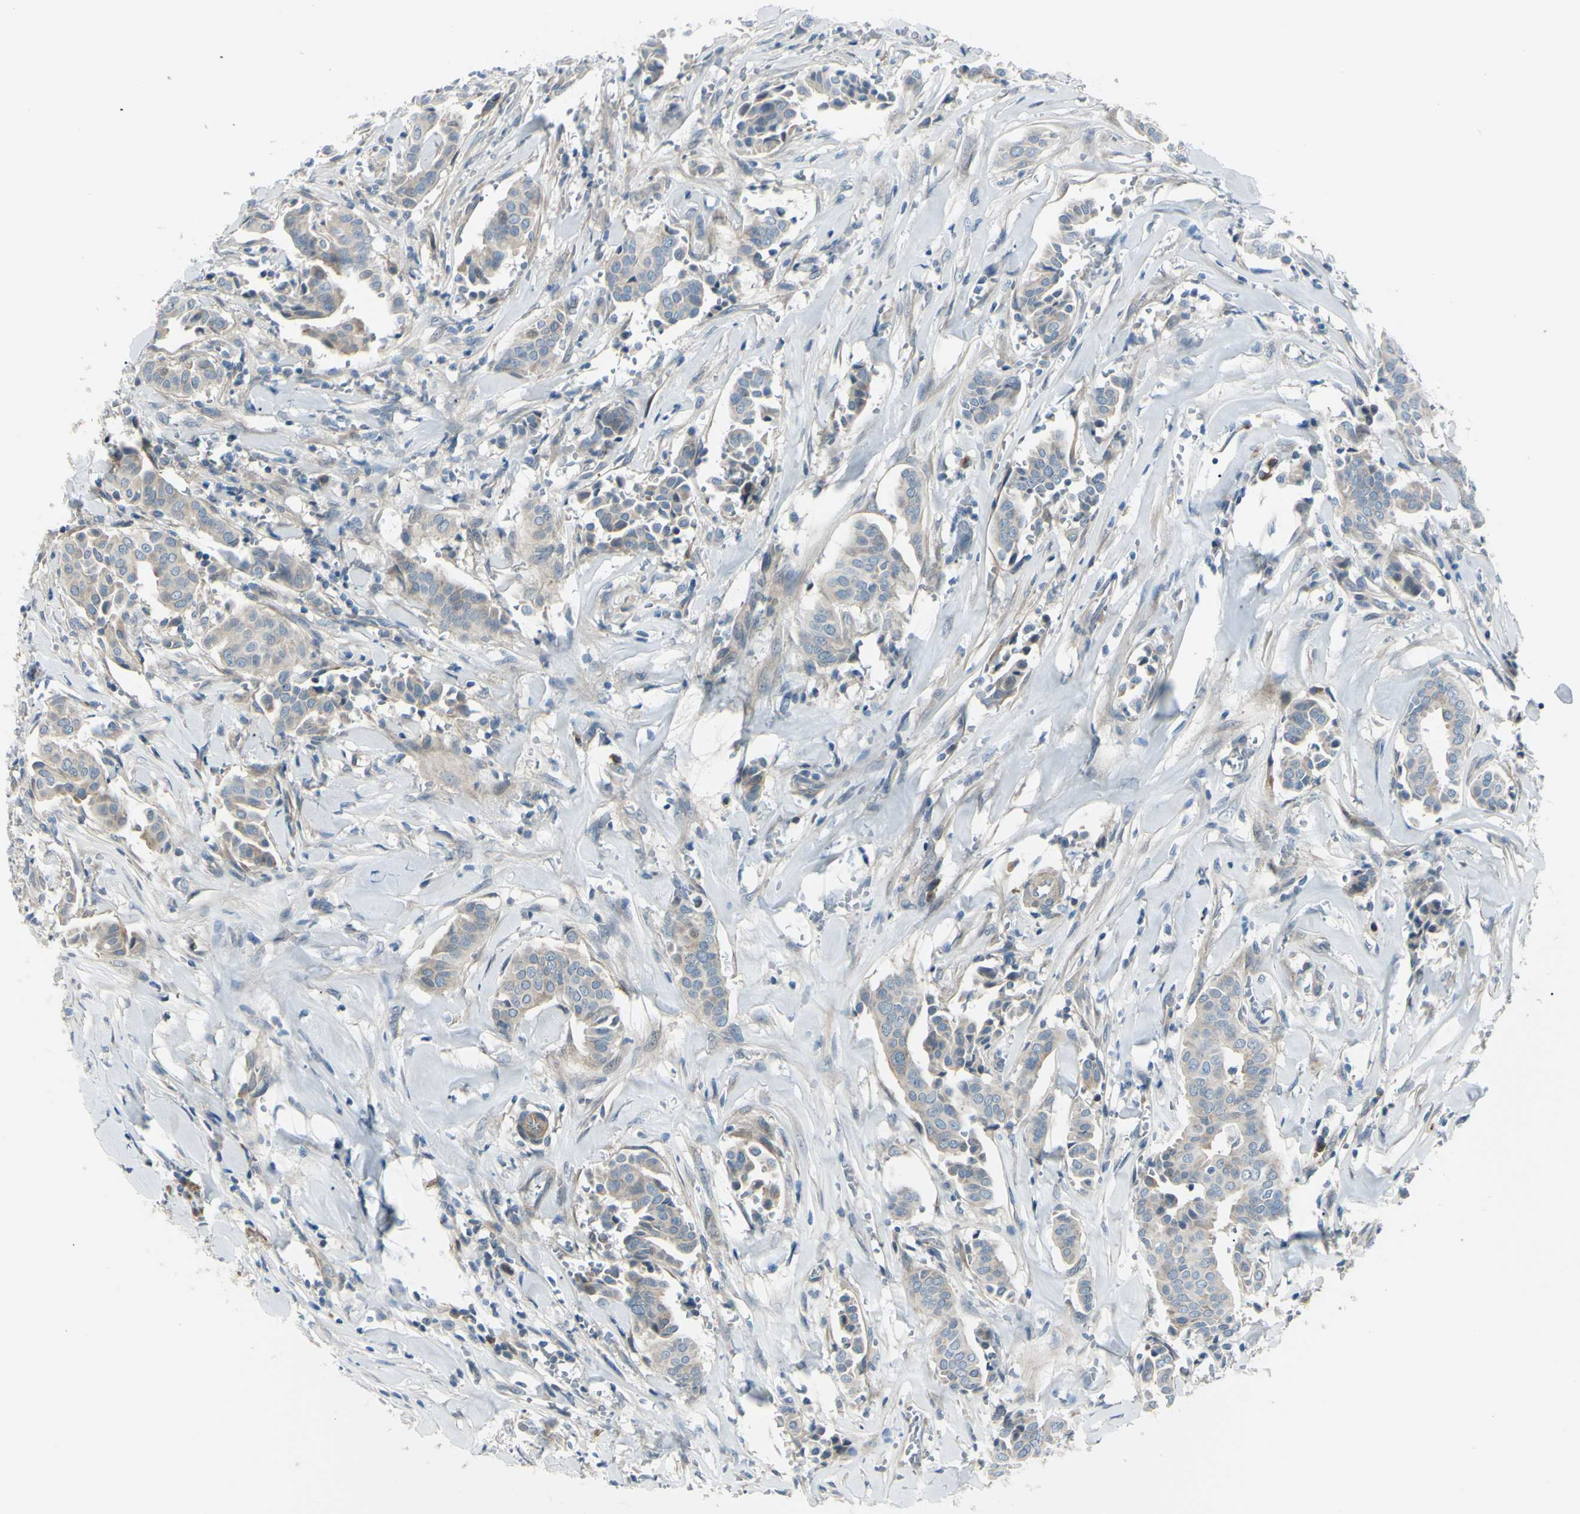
{"staining": {"intensity": "weak", "quantity": ">75%", "location": "cytoplasmic/membranous"}, "tissue": "head and neck cancer", "cell_type": "Tumor cells", "image_type": "cancer", "snomed": [{"axis": "morphology", "description": "Adenocarcinoma, NOS"}, {"axis": "topography", "description": "Salivary gland"}, {"axis": "topography", "description": "Head-Neck"}], "caption": "Weak cytoplasmic/membranous positivity for a protein is present in about >75% of tumor cells of adenocarcinoma (head and neck) using immunohistochemistry (IHC).", "gene": "LRRK1", "patient": {"sex": "female", "age": 59}}